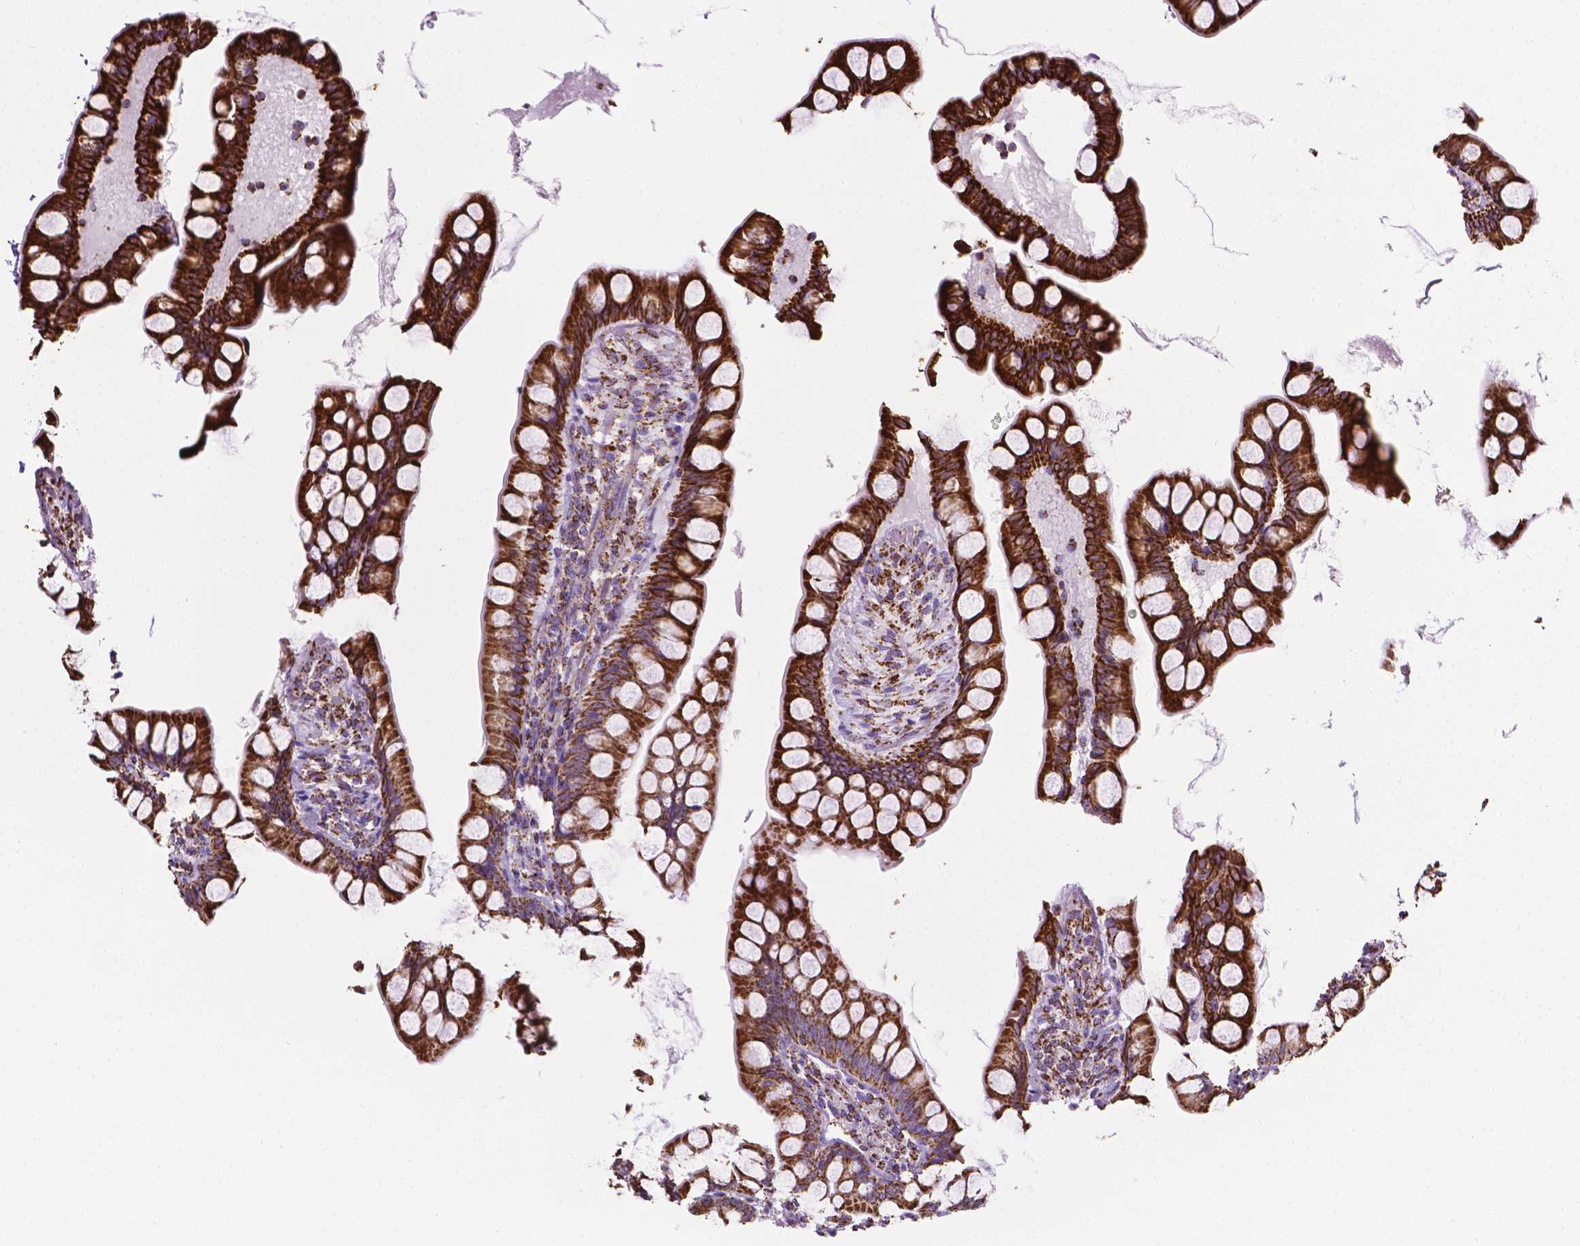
{"staining": {"intensity": "strong", "quantity": ">75%", "location": "cytoplasmic/membranous"}, "tissue": "small intestine", "cell_type": "Glandular cells", "image_type": "normal", "snomed": [{"axis": "morphology", "description": "Normal tissue, NOS"}, {"axis": "topography", "description": "Small intestine"}], "caption": "Protein staining by IHC reveals strong cytoplasmic/membranous staining in approximately >75% of glandular cells in normal small intestine. Nuclei are stained in blue.", "gene": "RMDN3", "patient": {"sex": "male", "age": 70}}